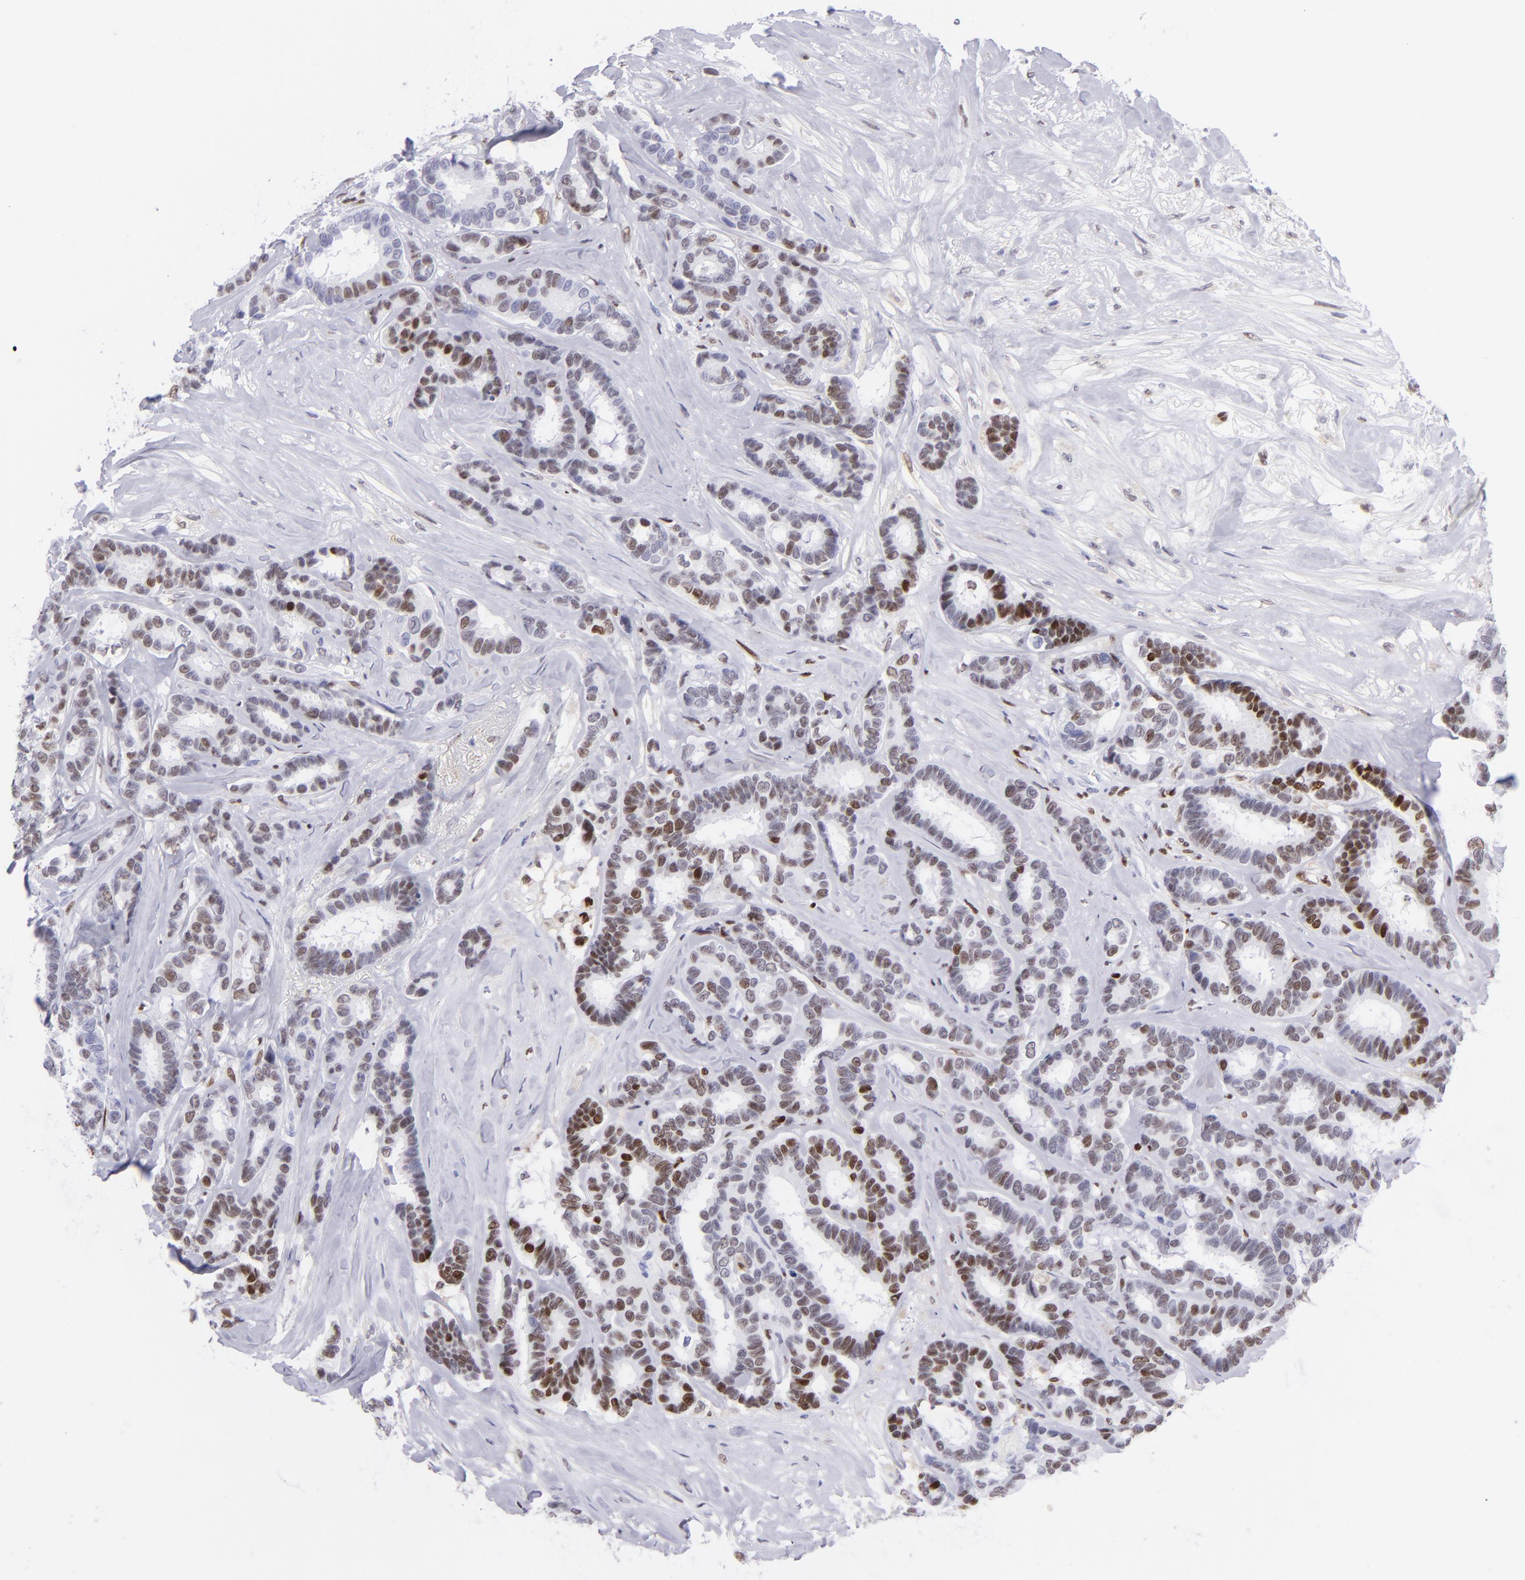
{"staining": {"intensity": "moderate", "quantity": "25%-75%", "location": "nuclear"}, "tissue": "breast cancer", "cell_type": "Tumor cells", "image_type": "cancer", "snomed": [{"axis": "morphology", "description": "Duct carcinoma"}, {"axis": "topography", "description": "Breast"}], "caption": "This is an image of immunohistochemistry staining of breast invasive ductal carcinoma, which shows moderate expression in the nuclear of tumor cells.", "gene": "MITF", "patient": {"sex": "female", "age": 87}}